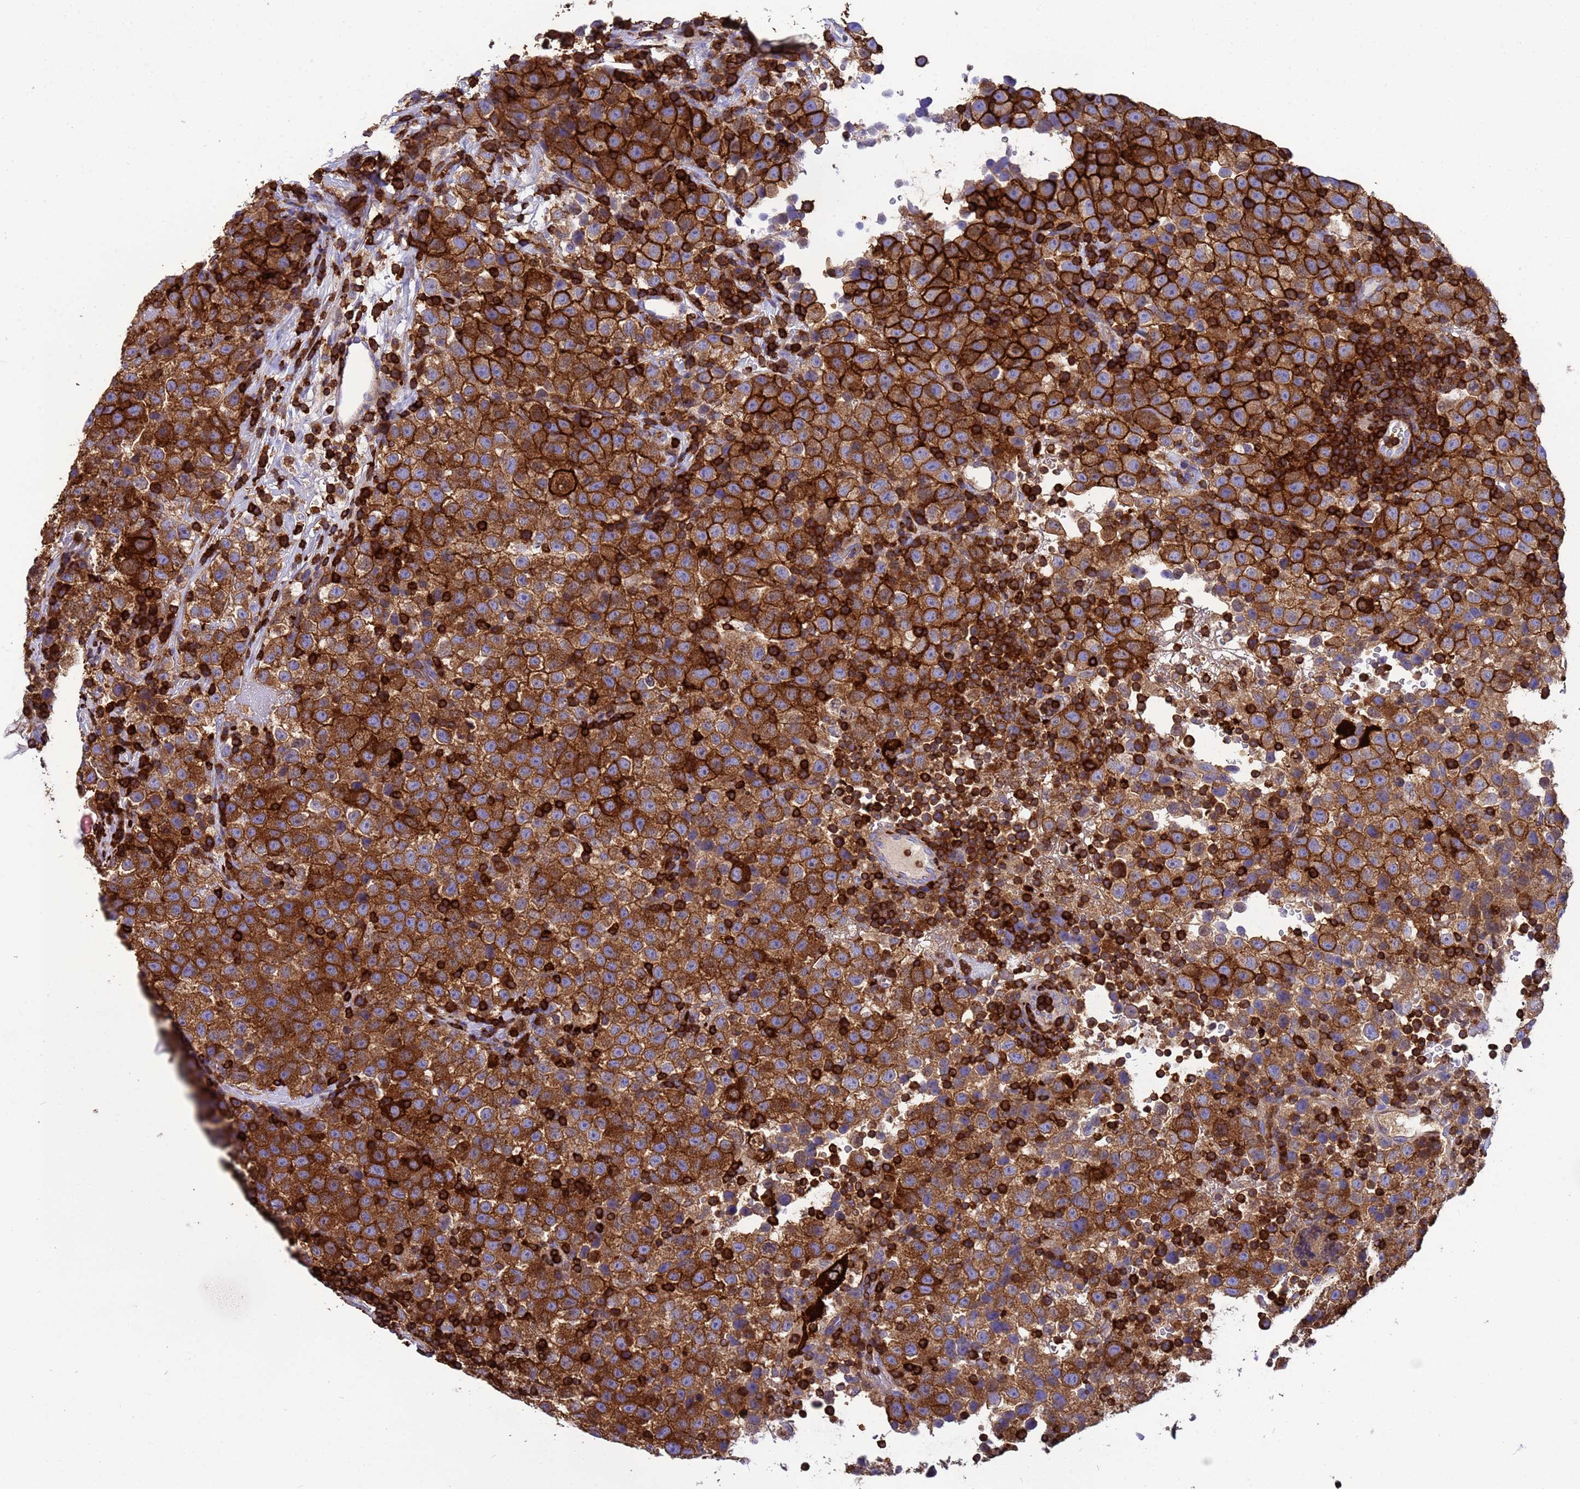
{"staining": {"intensity": "strong", "quantity": ">75%", "location": "cytoplasmic/membranous"}, "tissue": "testis cancer", "cell_type": "Tumor cells", "image_type": "cancer", "snomed": [{"axis": "morphology", "description": "Seminoma, NOS"}, {"axis": "topography", "description": "Testis"}], "caption": "Tumor cells demonstrate high levels of strong cytoplasmic/membranous positivity in approximately >75% of cells in testis cancer.", "gene": "EZR", "patient": {"sex": "male", "age": 22}}